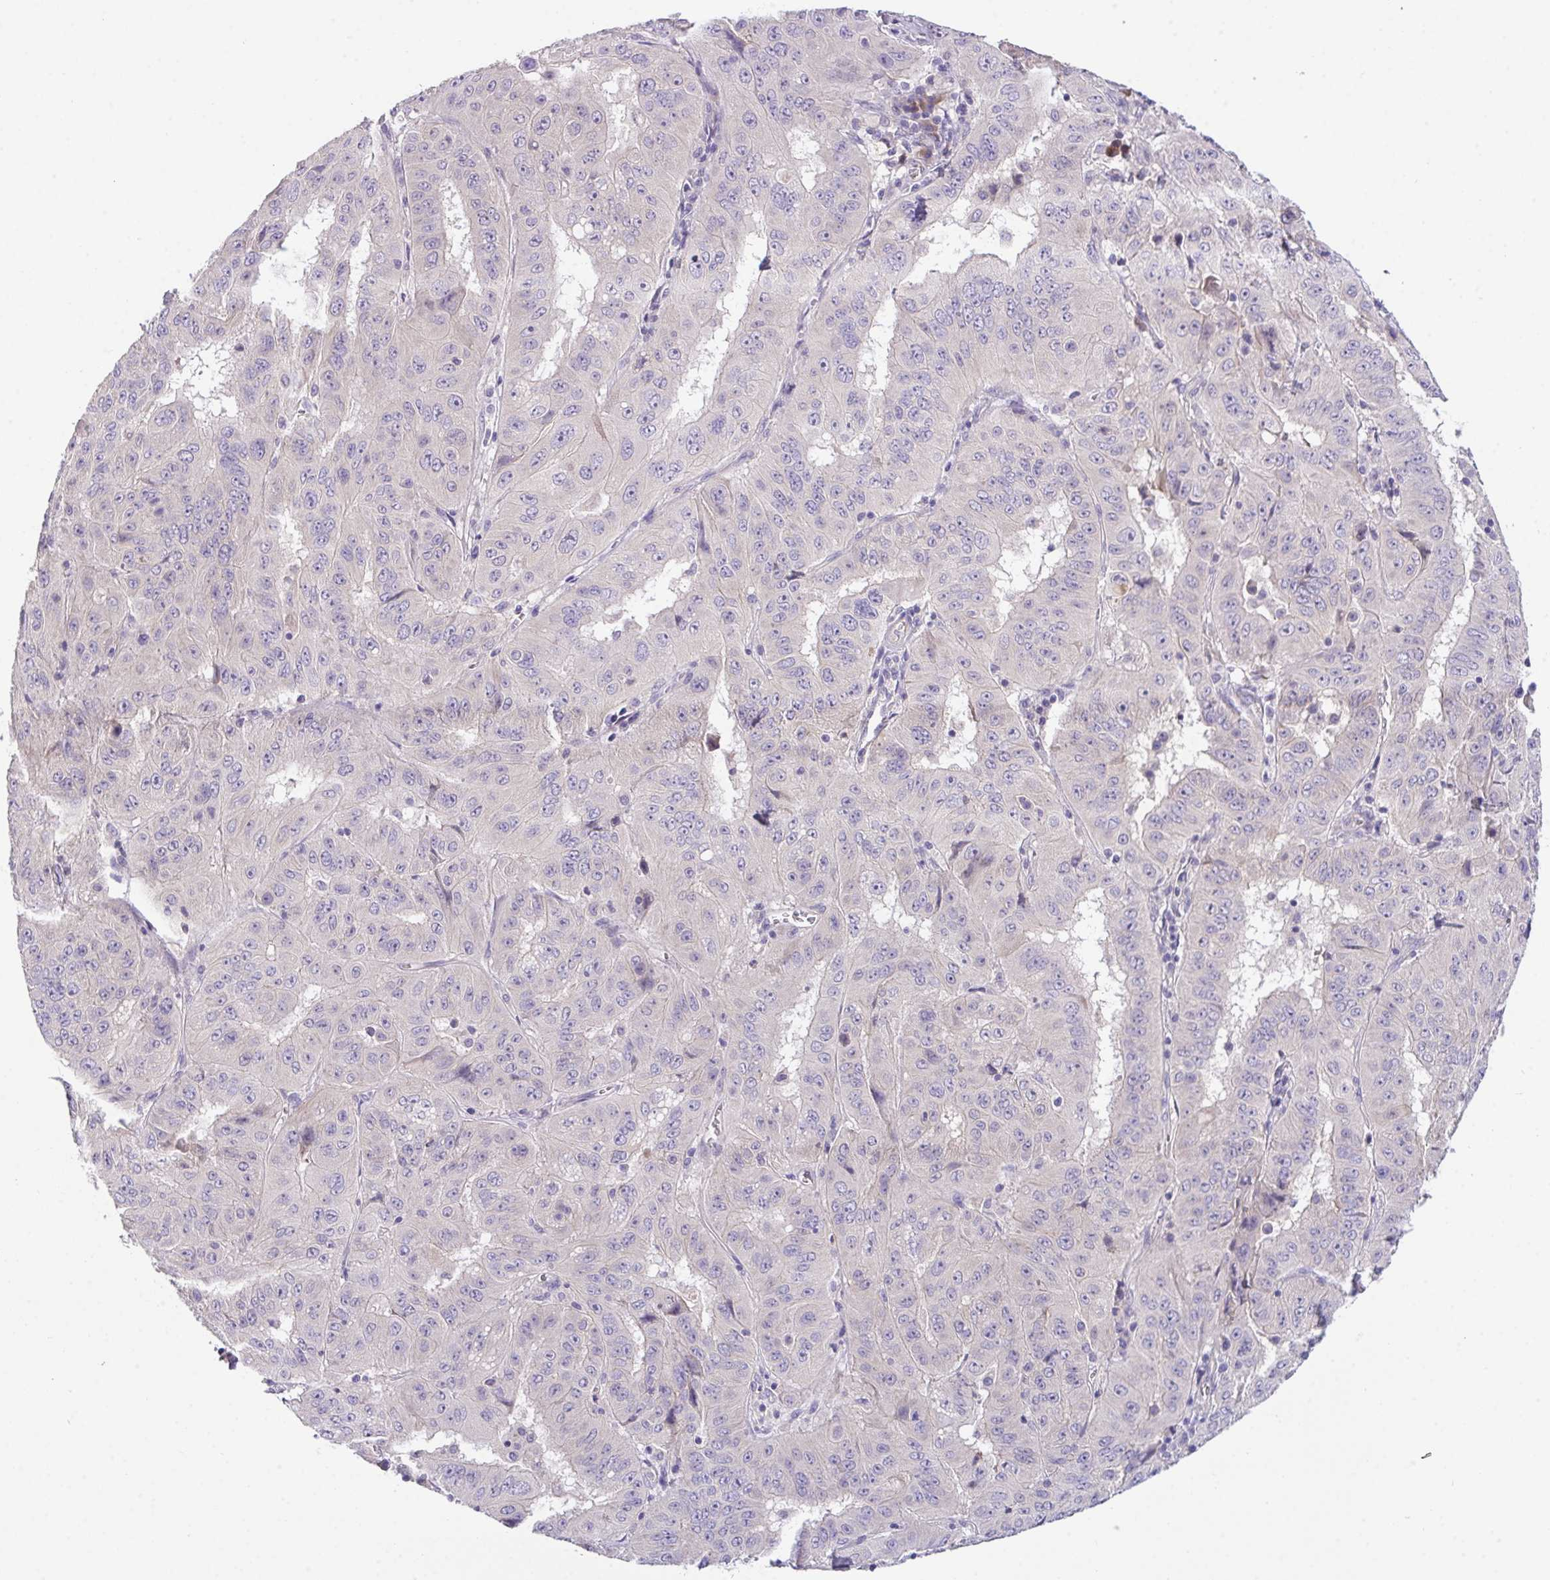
{"staining": {"intensity": "negative", "quantity": "none", "location": "none"}, "tissue": "pancreatic cancer", "cell_type": "Tumor cells", "image_type": "cancer", "snomed": [{"axis": "morphology", "description": "Adenocarcinoma, NOS"}, {"axis": "topography", "description": "Pancreas"}], "caption": "Immunohistochemistry (IHC) image of neoplastic tissue: human pancreatic cancer (adenocarcinoma) stained with DAB exhibits no significant protein positivity in tumor cells. The staining is performed using DAB (3,3'-diaminobenzidine) brown chromogen with nuclei counter-stained in using hematoxylin.", "gene": "ZNF581", "patient": {"sex": "male", "age": 63}}